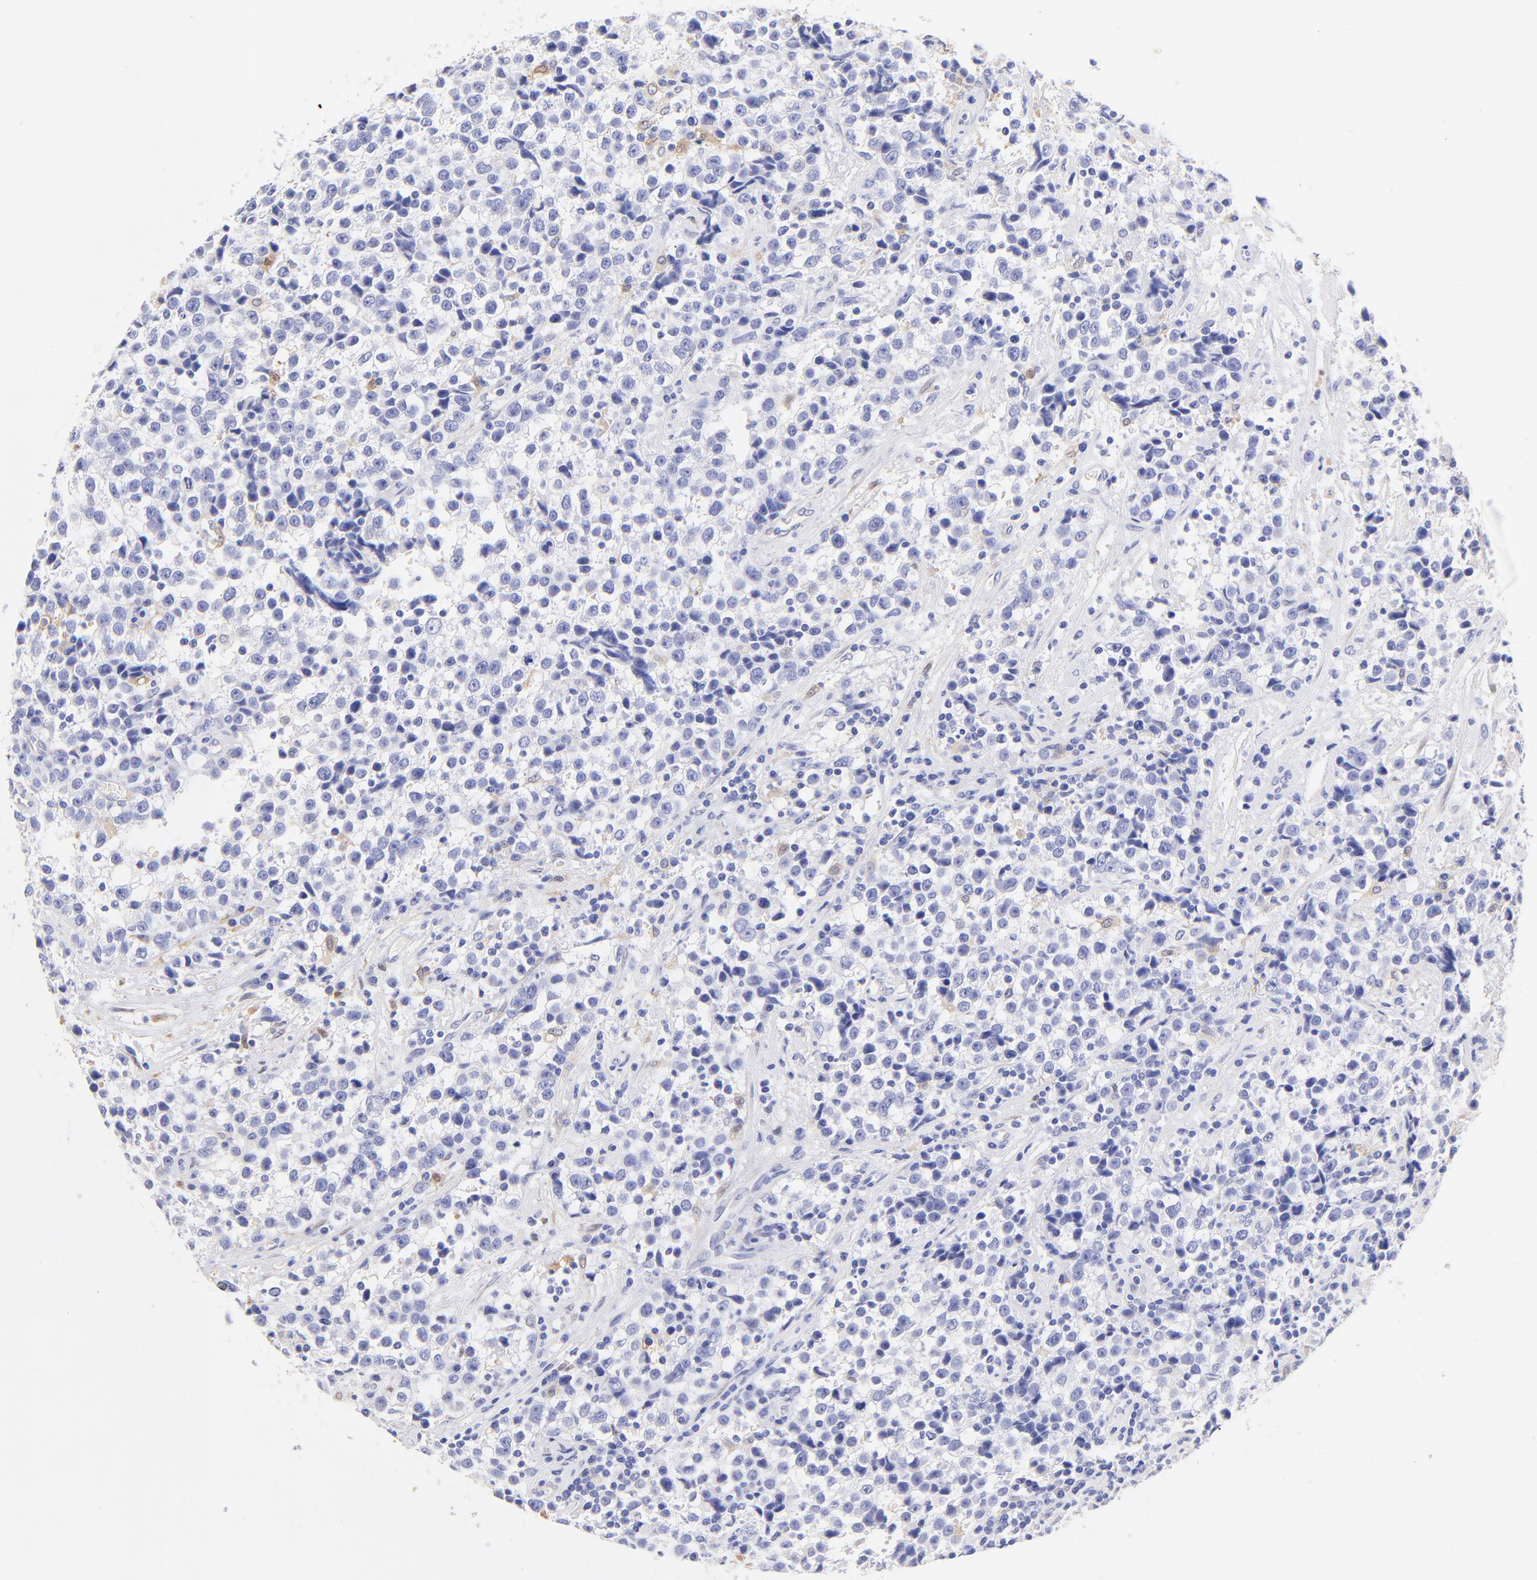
{"staining": {"intensity": "negative", "quantity": "none", "location": "none"}, "tissue": "testis cancer", "cell_type": "Tumor cells", "image_type": "cancer", "snomed": [{"axis": "morphology", "description": "Seminoma, NOS"}, {"axis": "topography", "description": "Testis"}], "caption": "IHC photomicrograph of neoplastic tissue: human seminoma (testis) stained with DAB (3,3'-diaminobenzidine) shows no significant protein expression in tumor cells.", "gene": "ALDH1A1", "patient": {"sex": "male", "age": 38}}